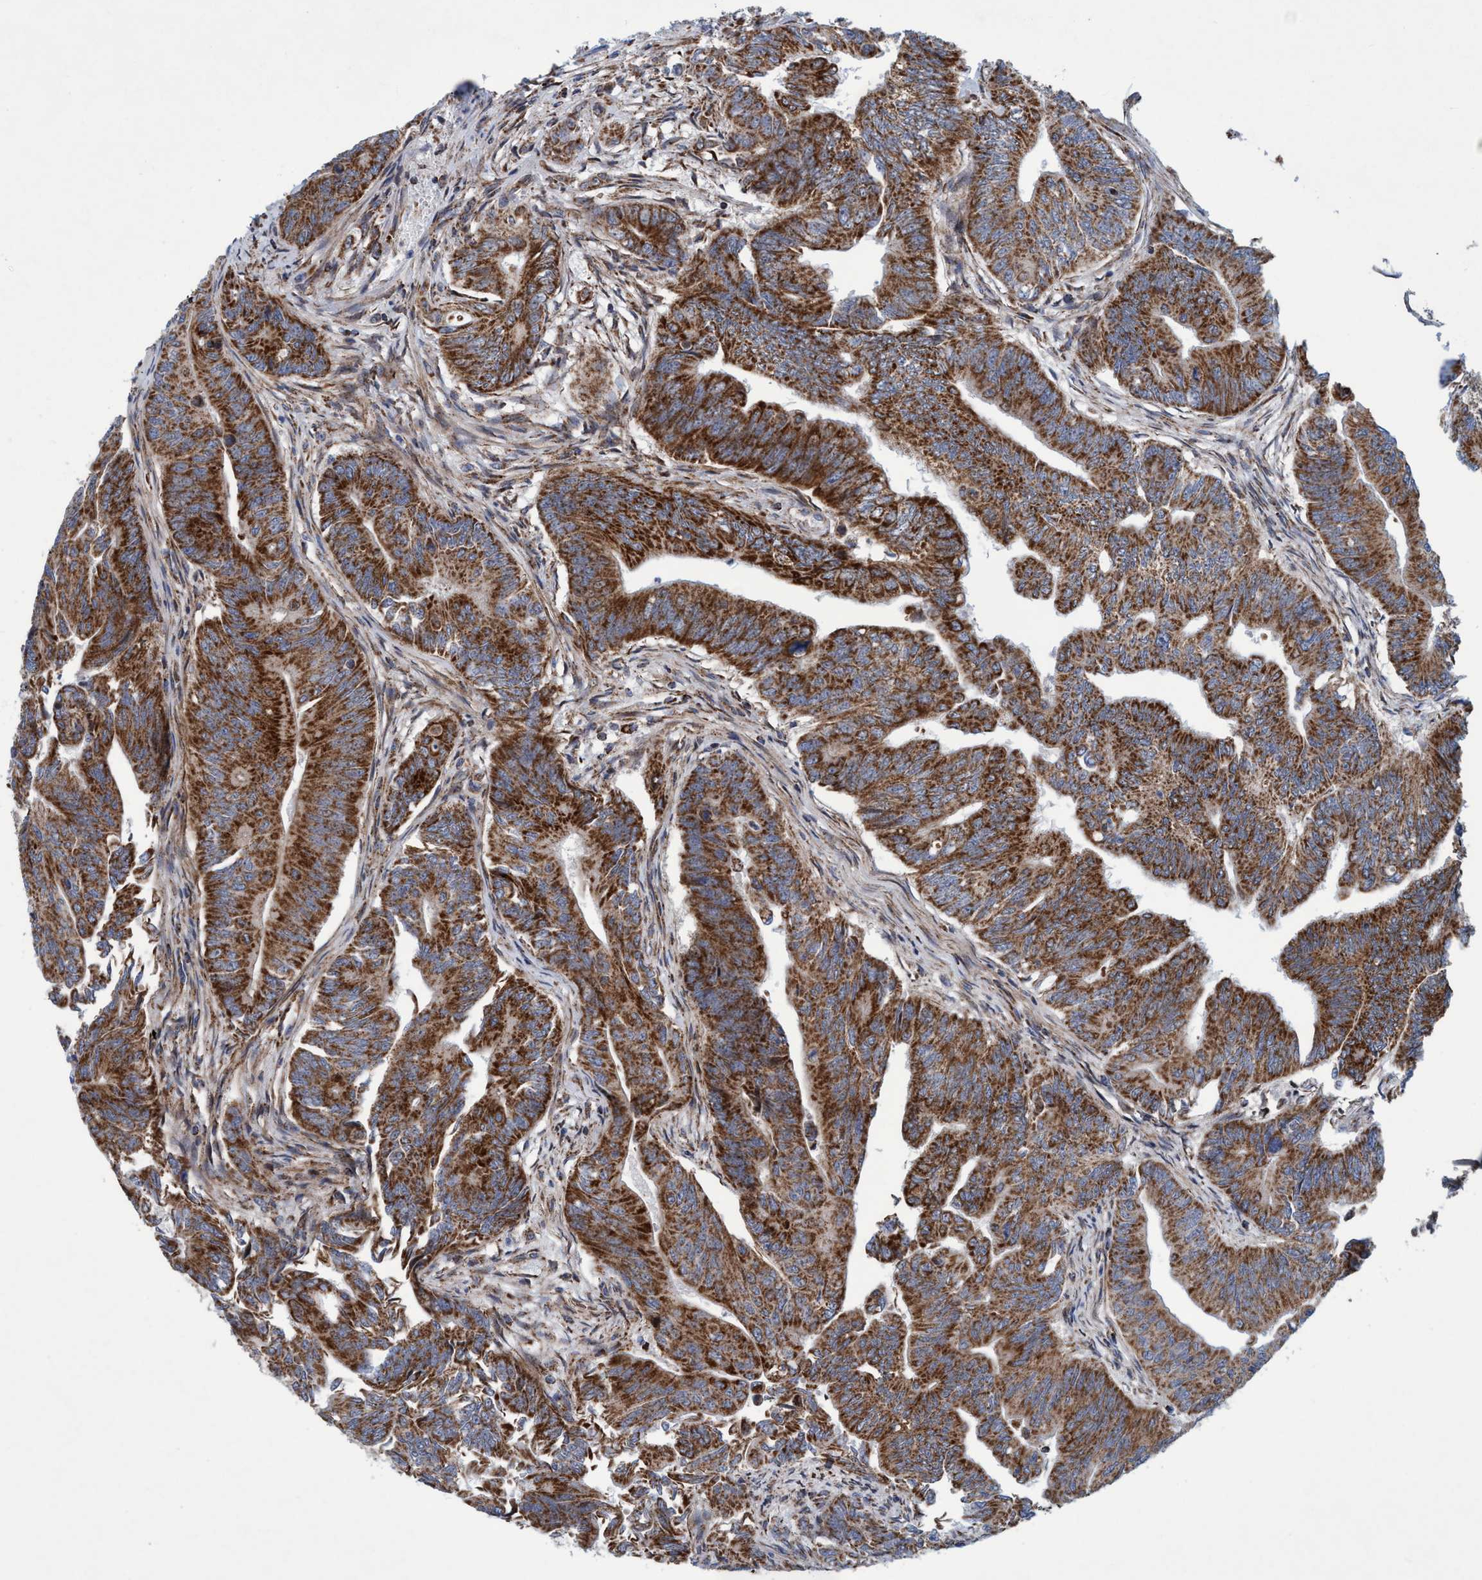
{"staining": {"intensity": "moderate", "quantity": ">75%", "location": "cytoplasmic/membranous"}, "tissue": "colorectal cancer", "cell_type": "Tumor cells", "image_type": "cancer", "snomed": [{"axis": "morphology", "description": "Adenoma, NOS"}, {"axis": "morphology", "description": "Adenocarcinoma, NOS"}, {"axis": "topography", "description": "Colon"}], "caption": "Moderate cytoplasmic/membranous positivity for a protein is present in about >75% of tumor cells of colorectal cancer (adenoma) using immunohistochemistry (IHC).", "gene": "POLR1F", "patient": {"sex": "male", "age": 79}}